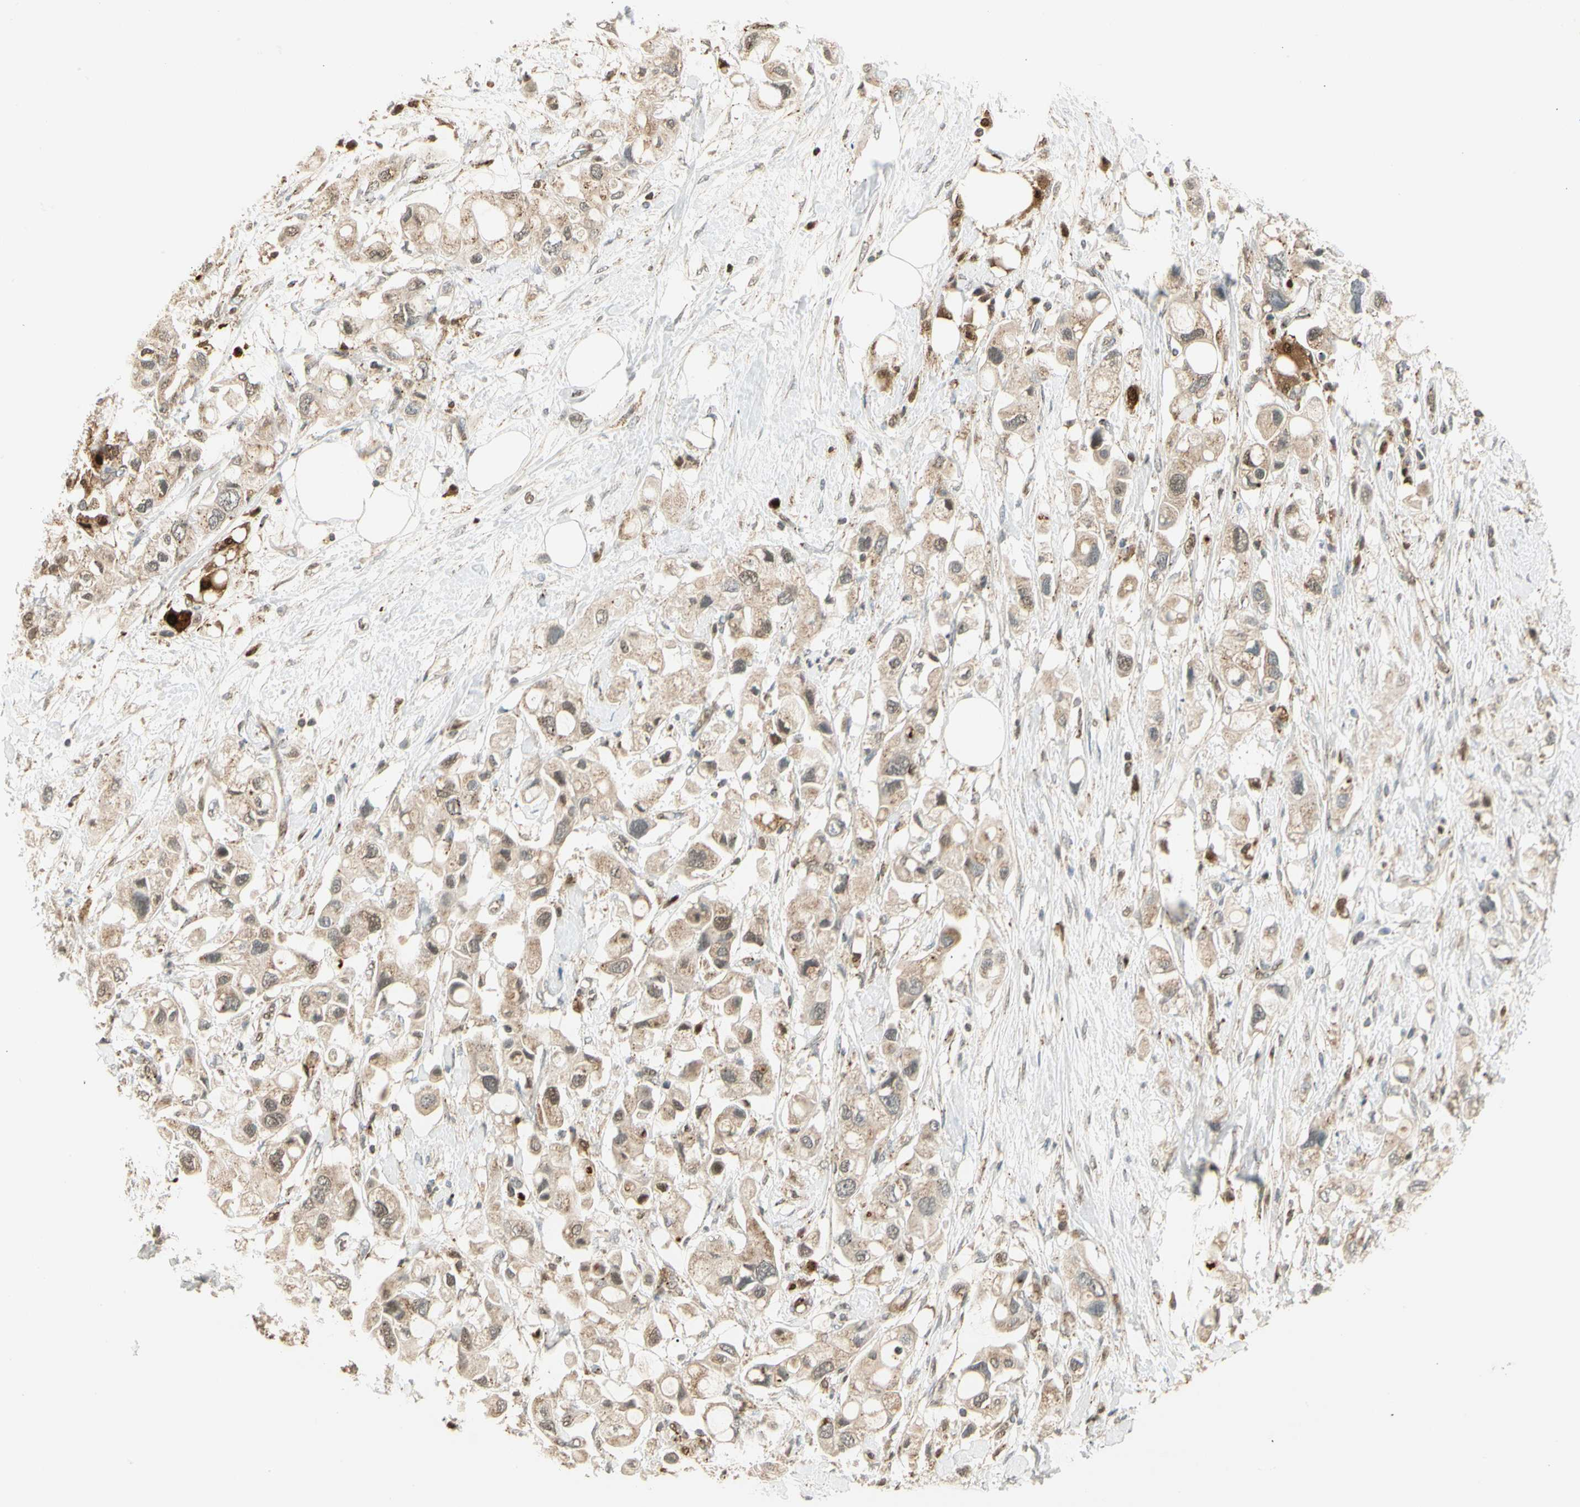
{"staining": {"intensity": "weak", "quantity": "25%-75%", "location": "cytoplasmic/membranous"}, "tissue": "pancreatic cancer", "cell_type": "Tumor cells", "image_type": "cancer", "snomed": [{"axis": "morphology", "description": "Adenocarcinoma, NOS"}, {"axis": "topography", "description": "Pancreas"}], "caption": "Immunohistochemistry (IHC) (DAB (3,3'-diaminobenzidine)) staining of human pancreatic cancer (adenocarcinoma) displays weak cytoplasmic/membranous protein staining in approximately 25%-75% of tumor cells.", "gene": "LTA4H", "patient": {"sex": "female", "age": 56}}